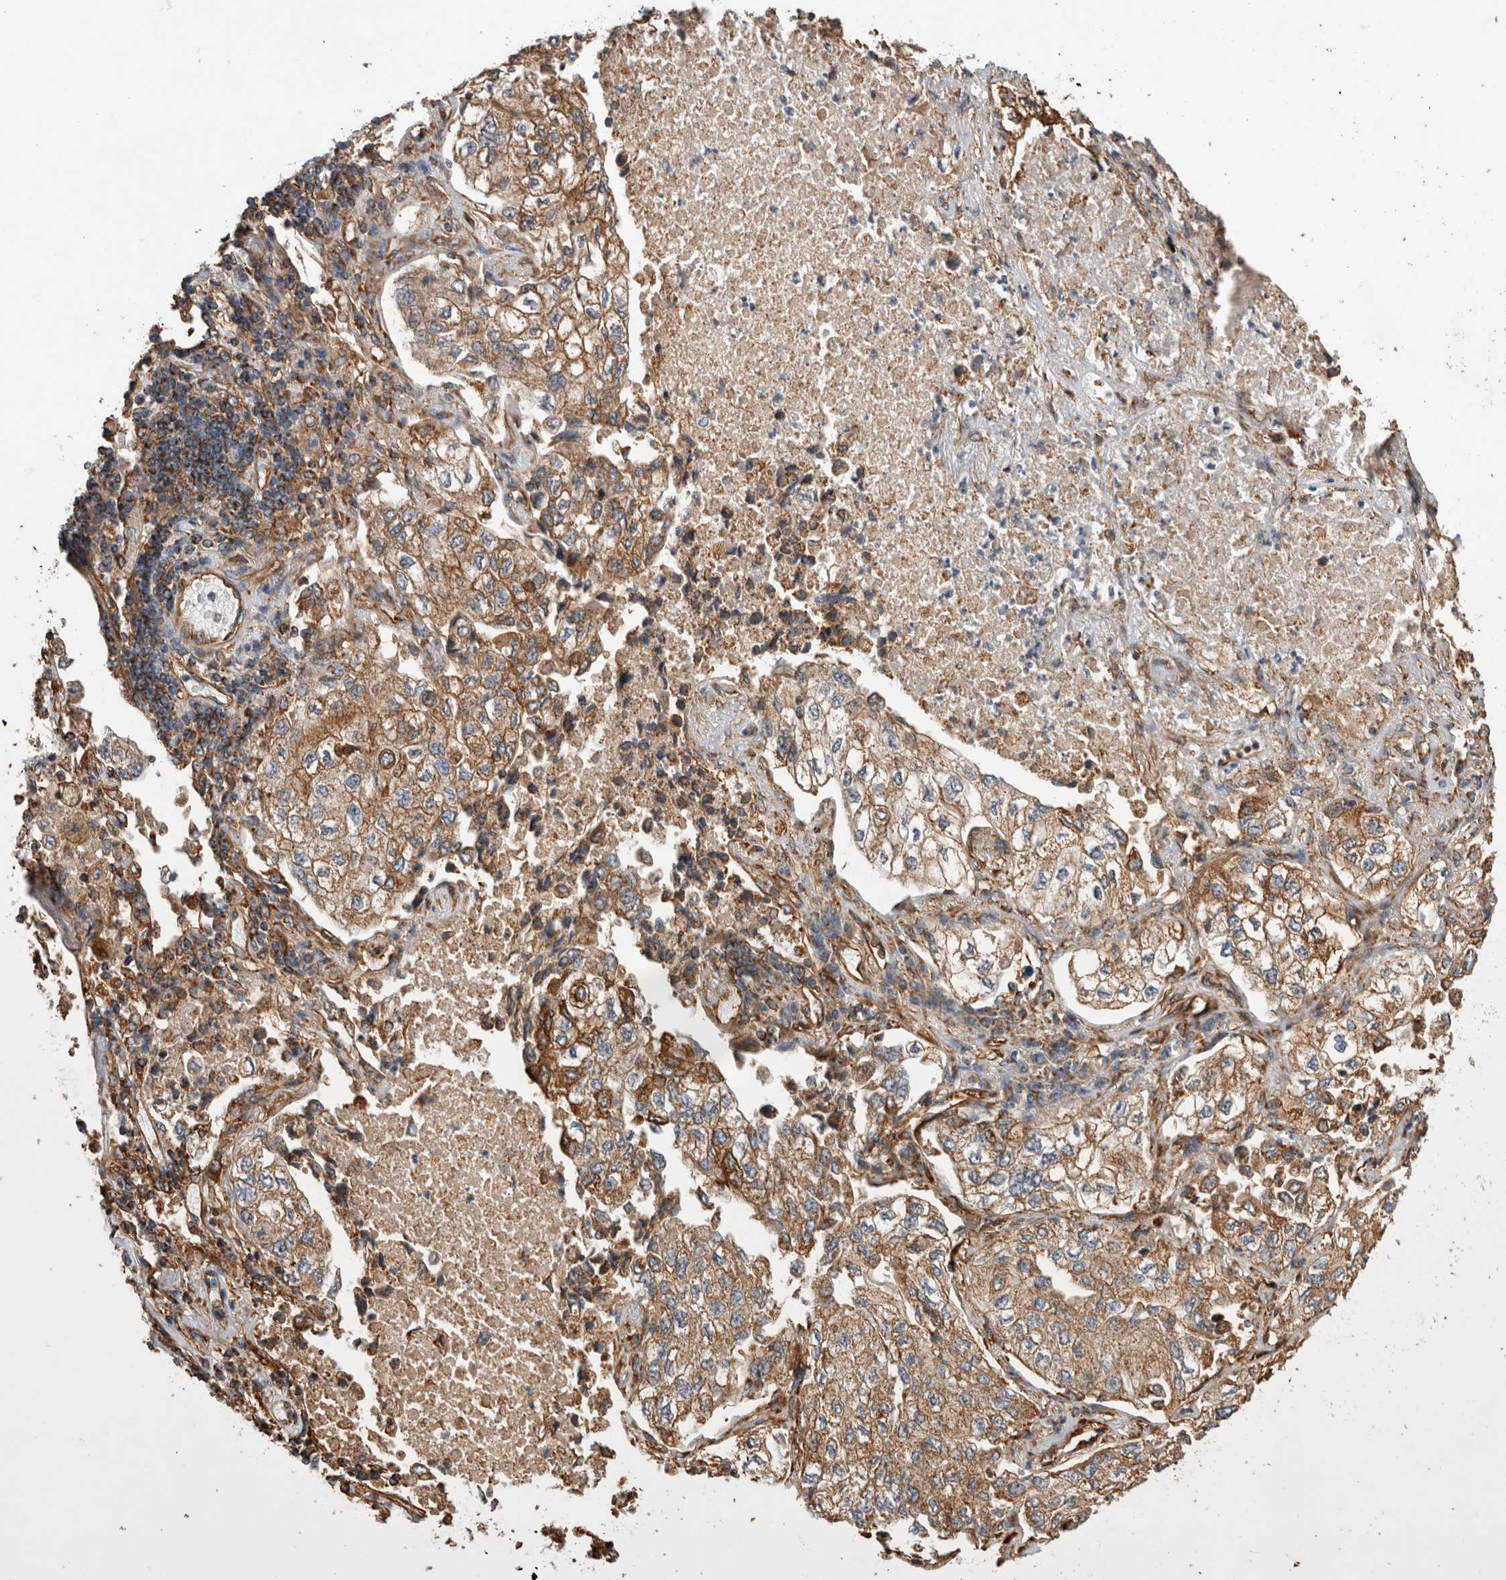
{"staining": {"intensity": "moderate", "quantity": ">75%", "location": "cytoplasmic/membranous"}, "tissue": "lung cancer", "cell_type": "Tumor cells", "image_type": "cancer", "snomed": [{"axis": "morphology", "description": "Adenocarcinoma, NOS"}, {"axis": "topography", "description": "Lung"}], "caption": "Approximately >75% of tumor cells in human lung cancer show moderate cytoplasmic/membranous protein positivity as visualized by brown immunohistochemical staining.", "gene": "ZNF397", "patient": {"sex": "male", "age": 63}}